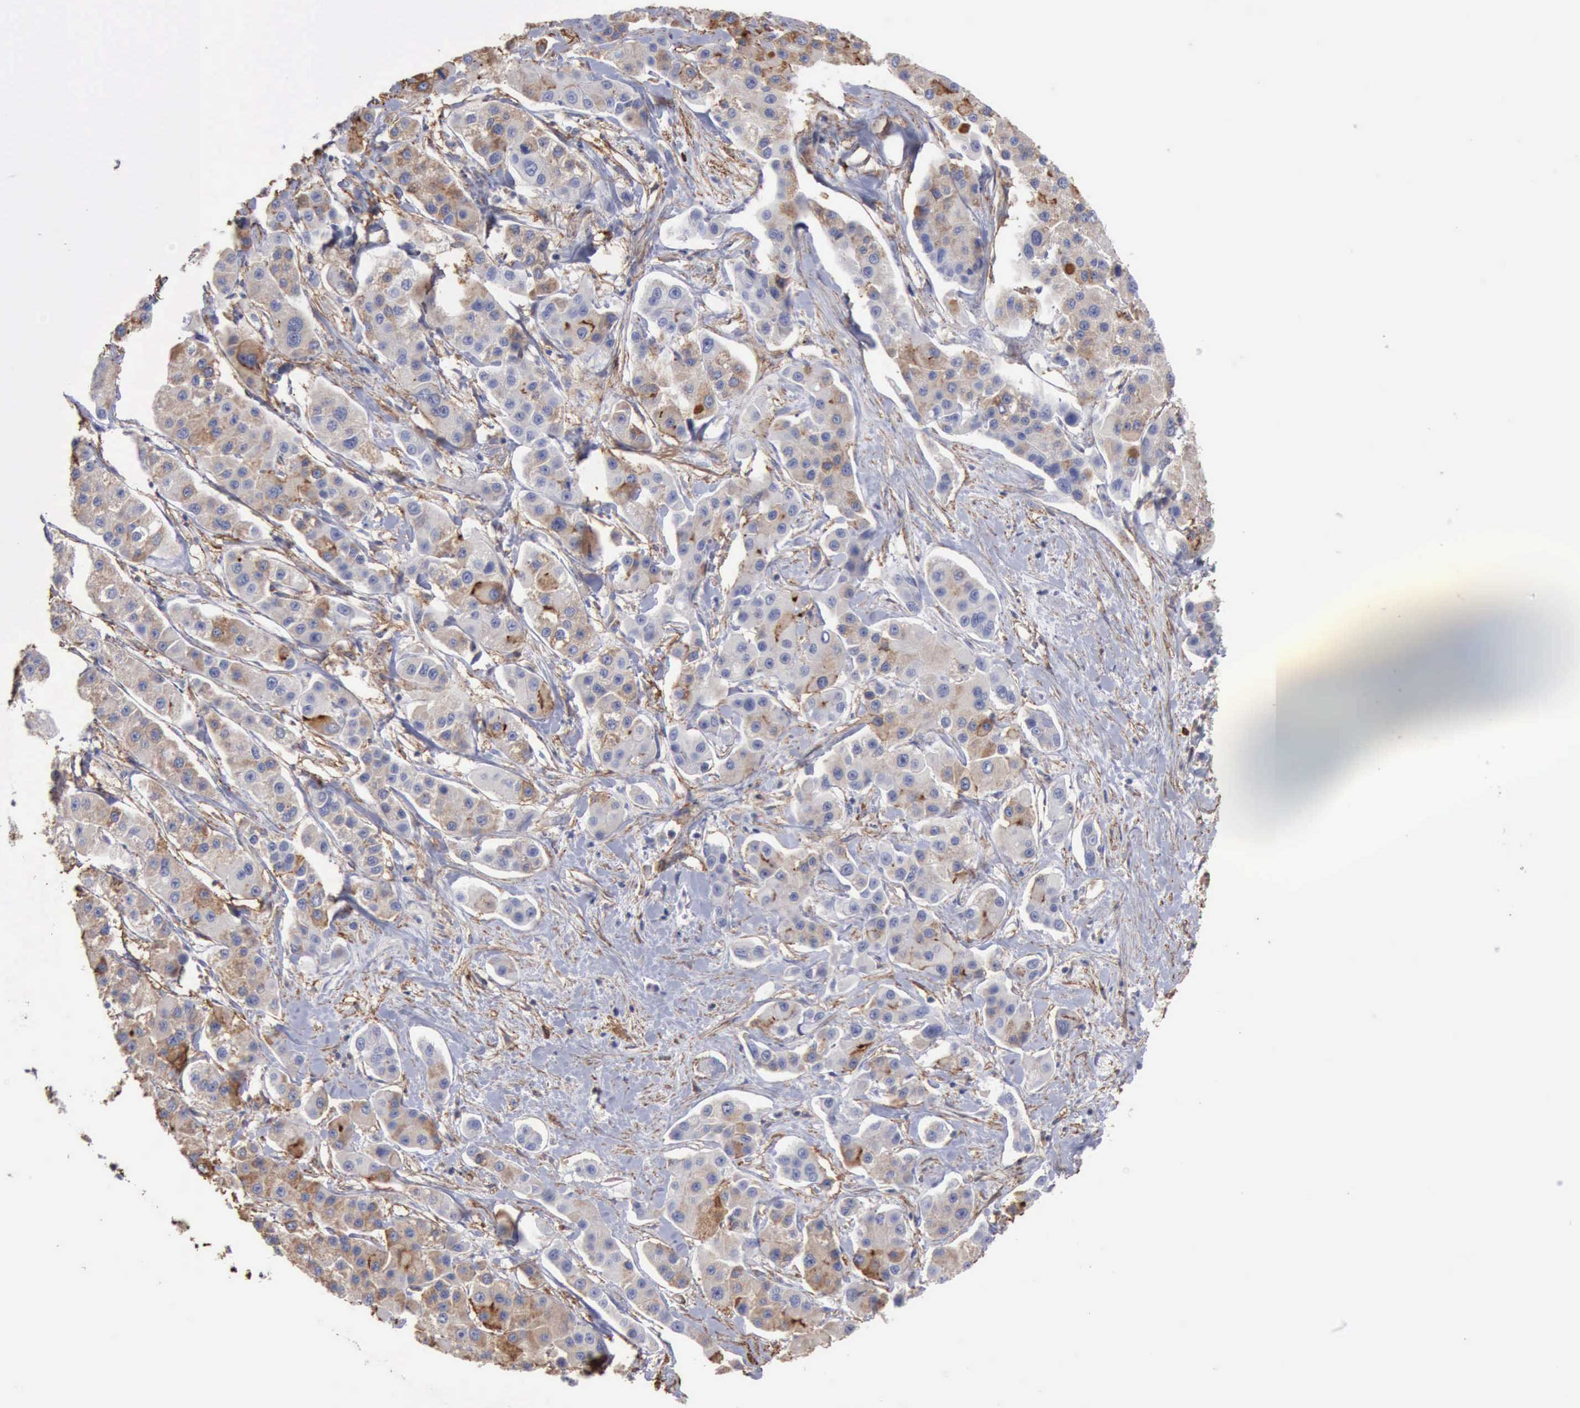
{"staining": {"intensity": "weak", "quantity": "<25%", "location": "cytoplasmic/membranous"}, "tissue": "liver cancer", "cell_type": "Tumor cells", "image_type": "cancer", "snomed": [{"axis": "morphology", "description": "Carcinoma, Hepatocellular, NOS"}, {"axis": "topography", "description": "Liver"}], "caption": "This histopathology image is of liver hepatocellular carcinoma stained with immunohistochemistry to label a protein in brown with the nuclei are counter-stained blue. There is no staining in tumor cells.", "gene": "GPR101", "patient": {"sex": "female", "age": 85}}